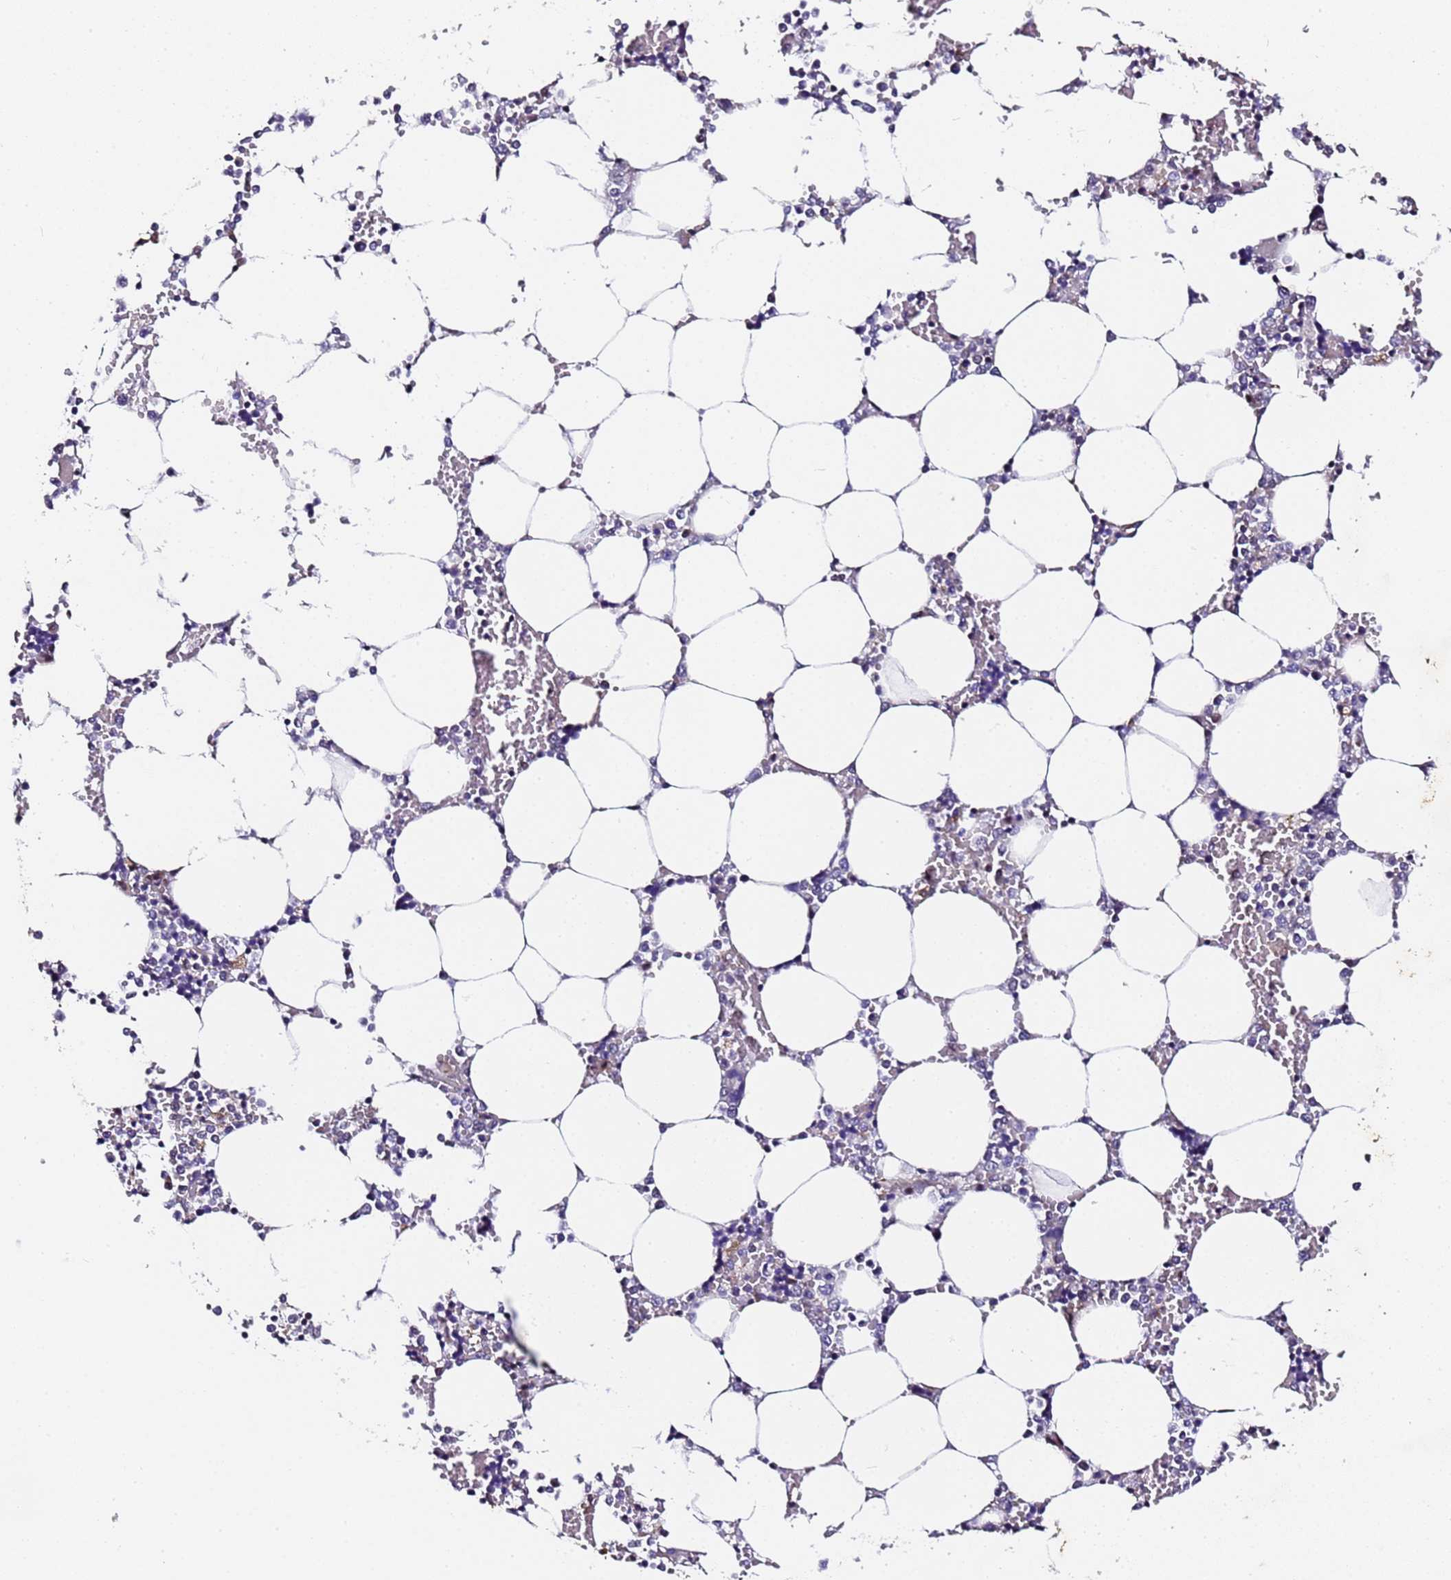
{"staining": {"intensity": "negative", "quantity": "none", "location": "none"}, "tissue": "bone marrow", "cell_type": "Hematopoietic cells", "image_type": "normal", "snomed": [{"axis": "morphology", "description": "Normal tissue, NOS"}, {"axis": "topography", "description": "Bone marrow"}], "caption": "Immunohistochemistry of normal bone marrow demonstrates no positivity in hematopoietic cells.", "gene": "FNBP4", "patient": {"sex": "male", "age": 64}}